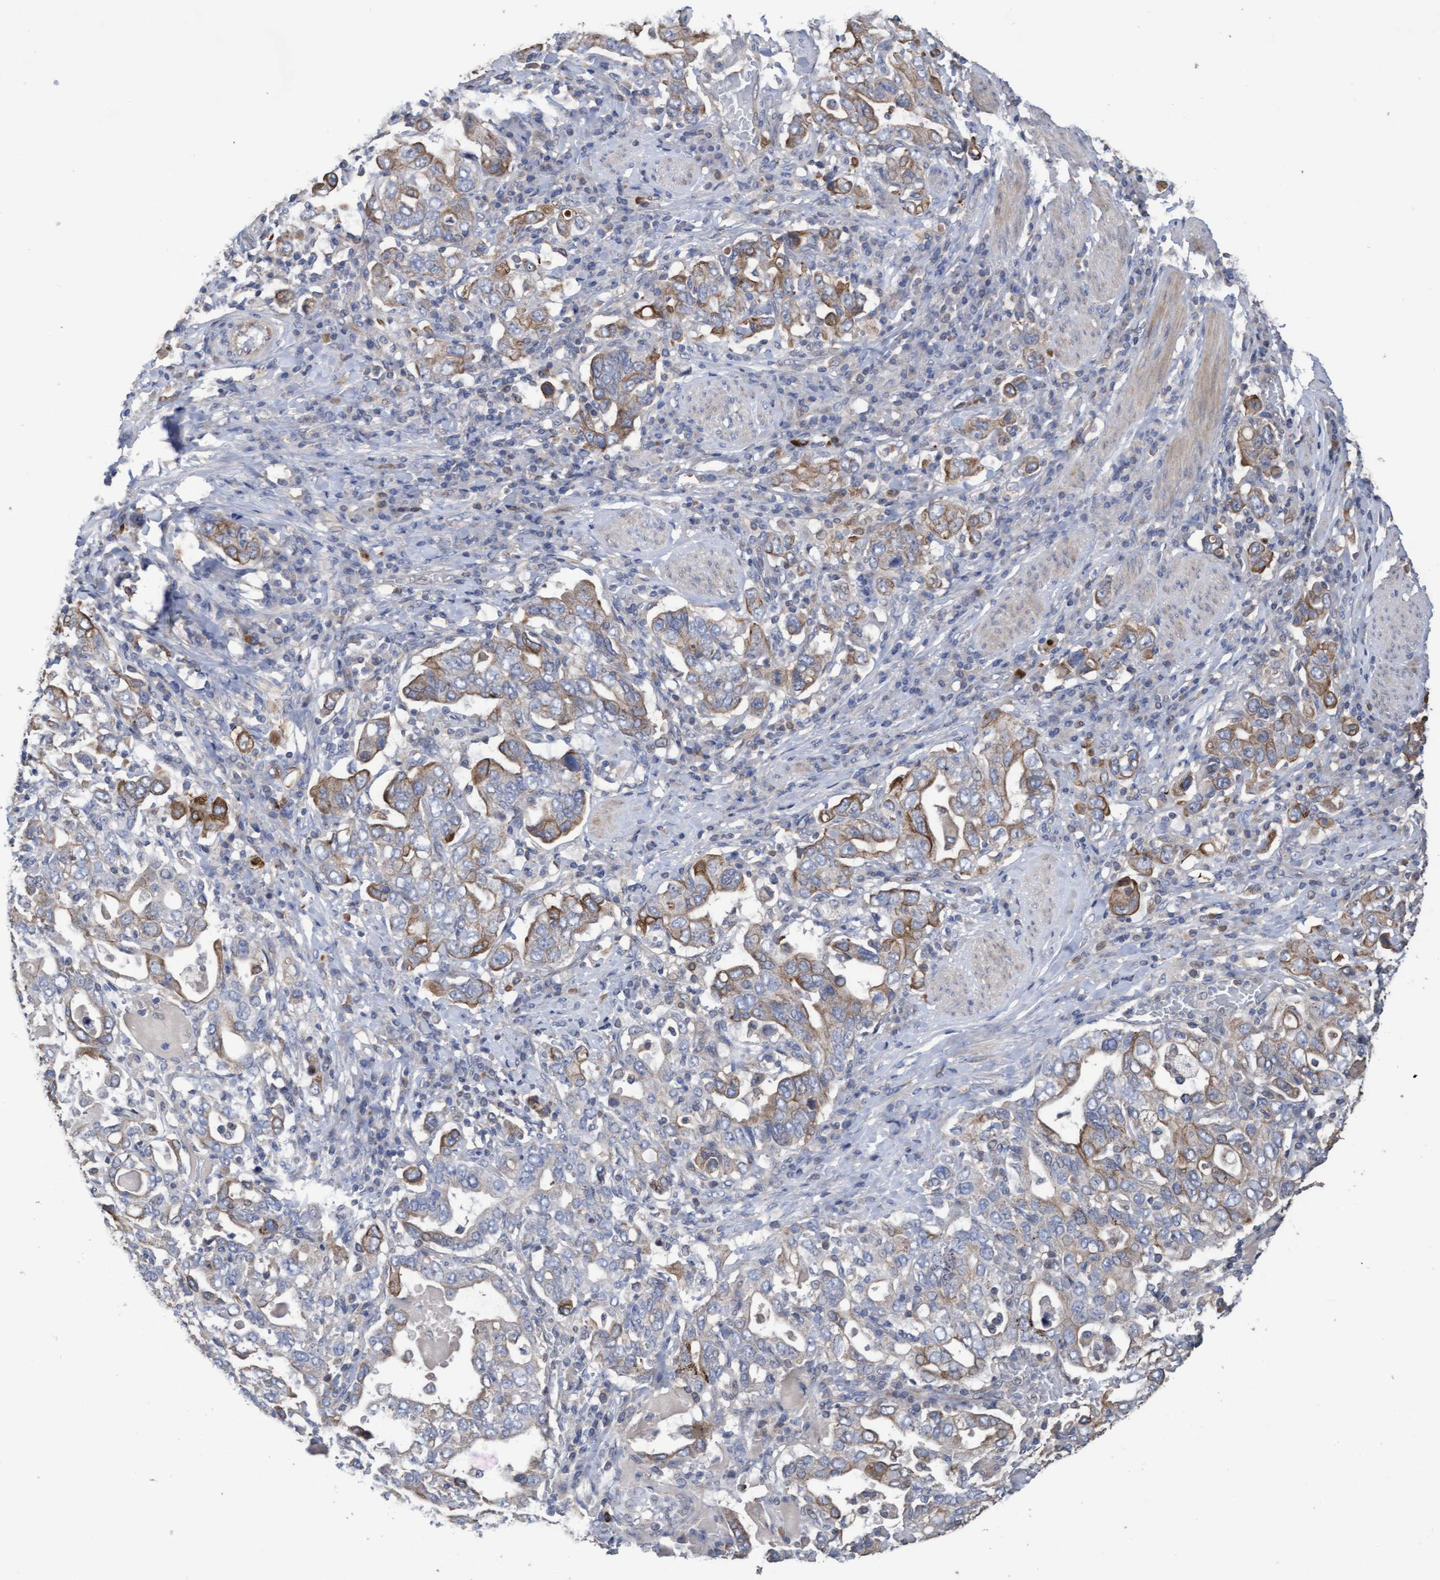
{"staining": {"intensity": "weak", "quantity": "25%-75%", "location": "cytoplasmic/membranous"}, "tissue": "stomach cancer", "cell_type": "Tumor cells", "image_type": "cancer", "snomed": [{"axis": "morphology", "description": "Adenocarcinoma, NOS"}, {"axis": "topography", "description": "Stomach, upper"}], "caption": "This photomicrograph reveals immunohistochemistry (IHC) staining of stomach cancer, with low weak cytoplasmic/membranous expression in approximately 25%-75% of tumor cells.", "gene": "KRT24", "patient": {"sex": "male", "age": 62}}